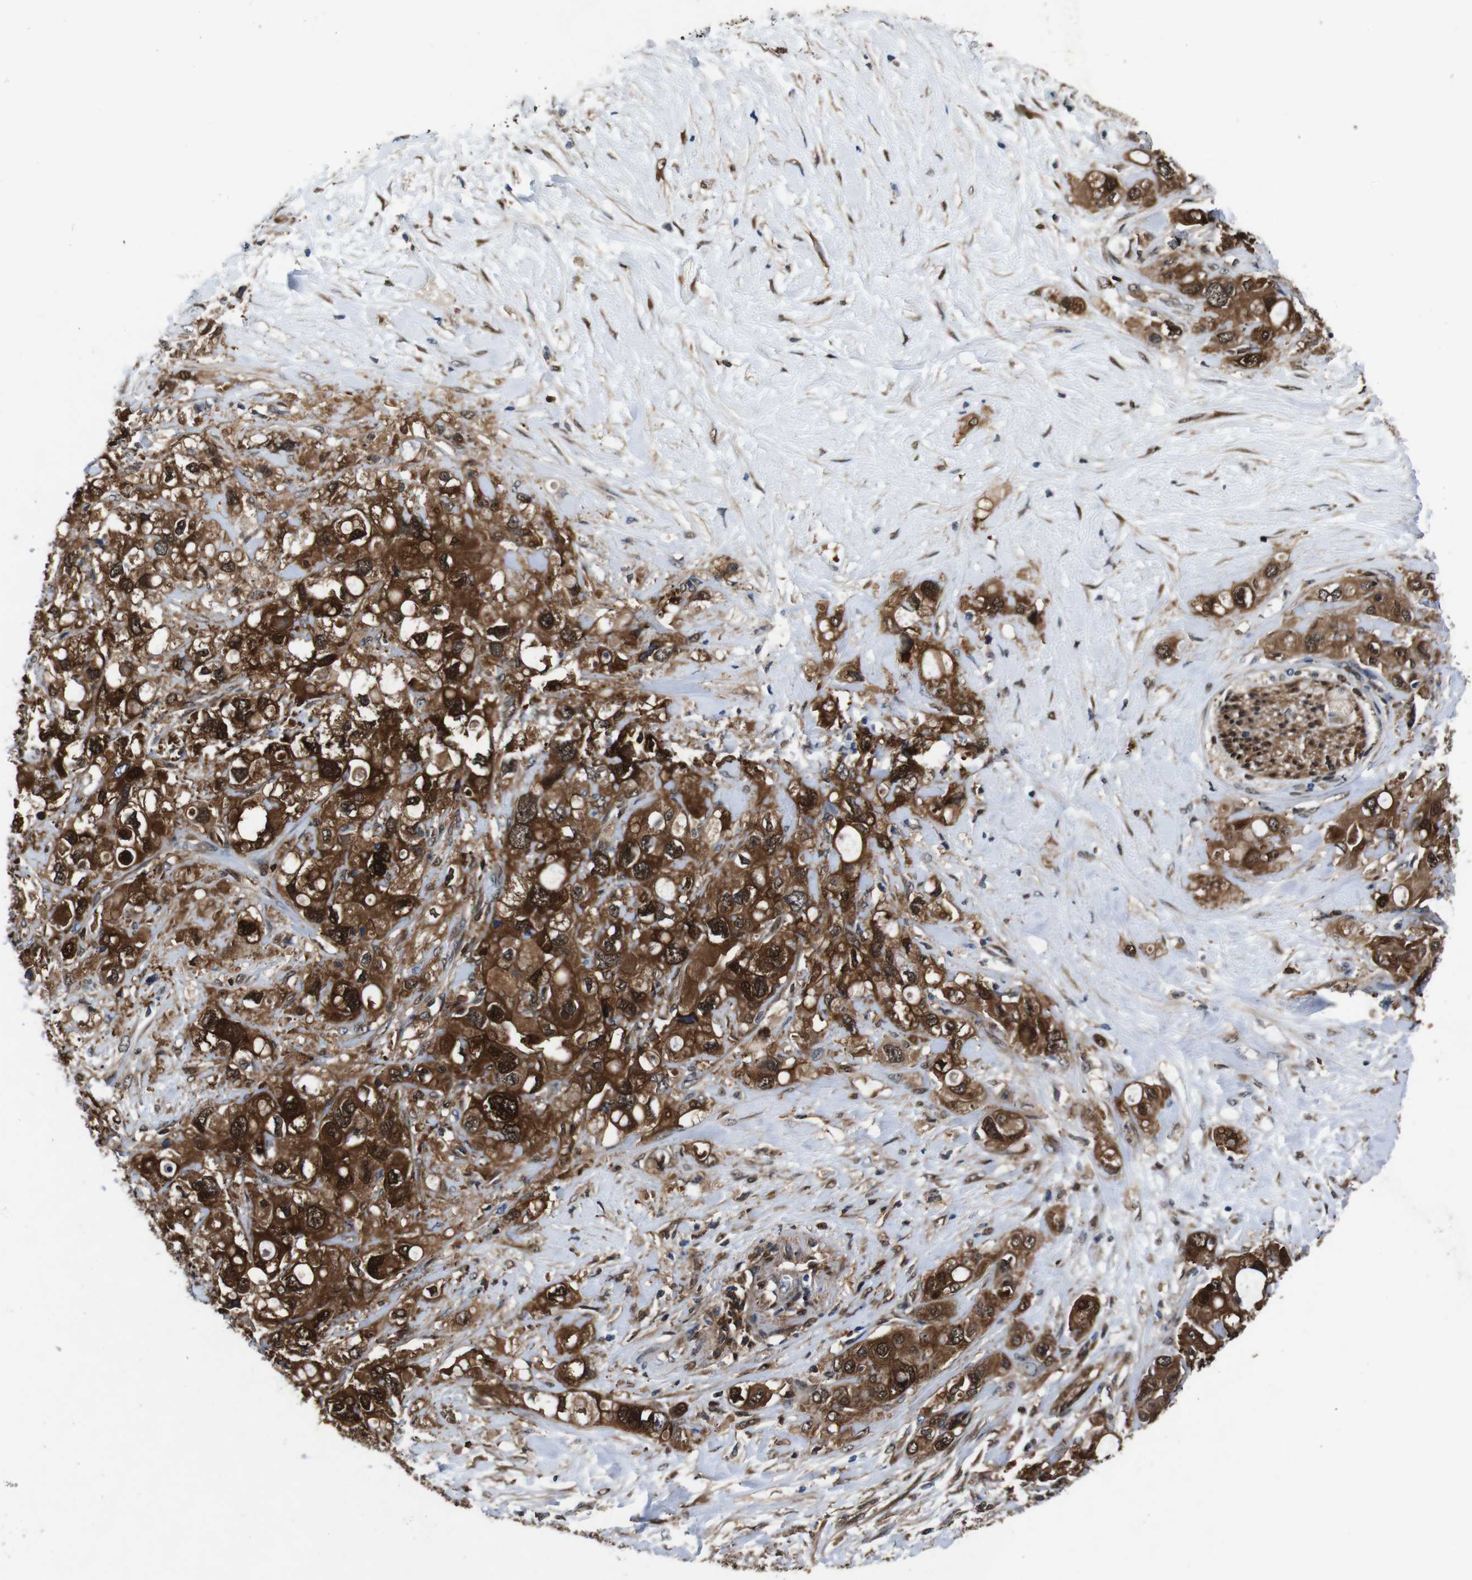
{"staining": {"intensity": "strong", "quantity": ">75%", "location": "cytoplasmic/membranous,nuclear"}, "tissue": "pancreatic cancer", "cell_type": "Tumor cells", "image_type": "cancer", "snomed": [{"axis": "morphology", "description": "Adenocarcinoma, NOS"}, {"axis": "topography", "description": "Pancreas"}], "caption": "Protein expression analysis of pancreatic cancer (adenocarcinoma) exhibits strong cytoplasmic/membranous and nuclear expression in approximately >75% of tumor cells.", "gene": "ANXA1", "patient": {"sex": "female", "age": 56}}